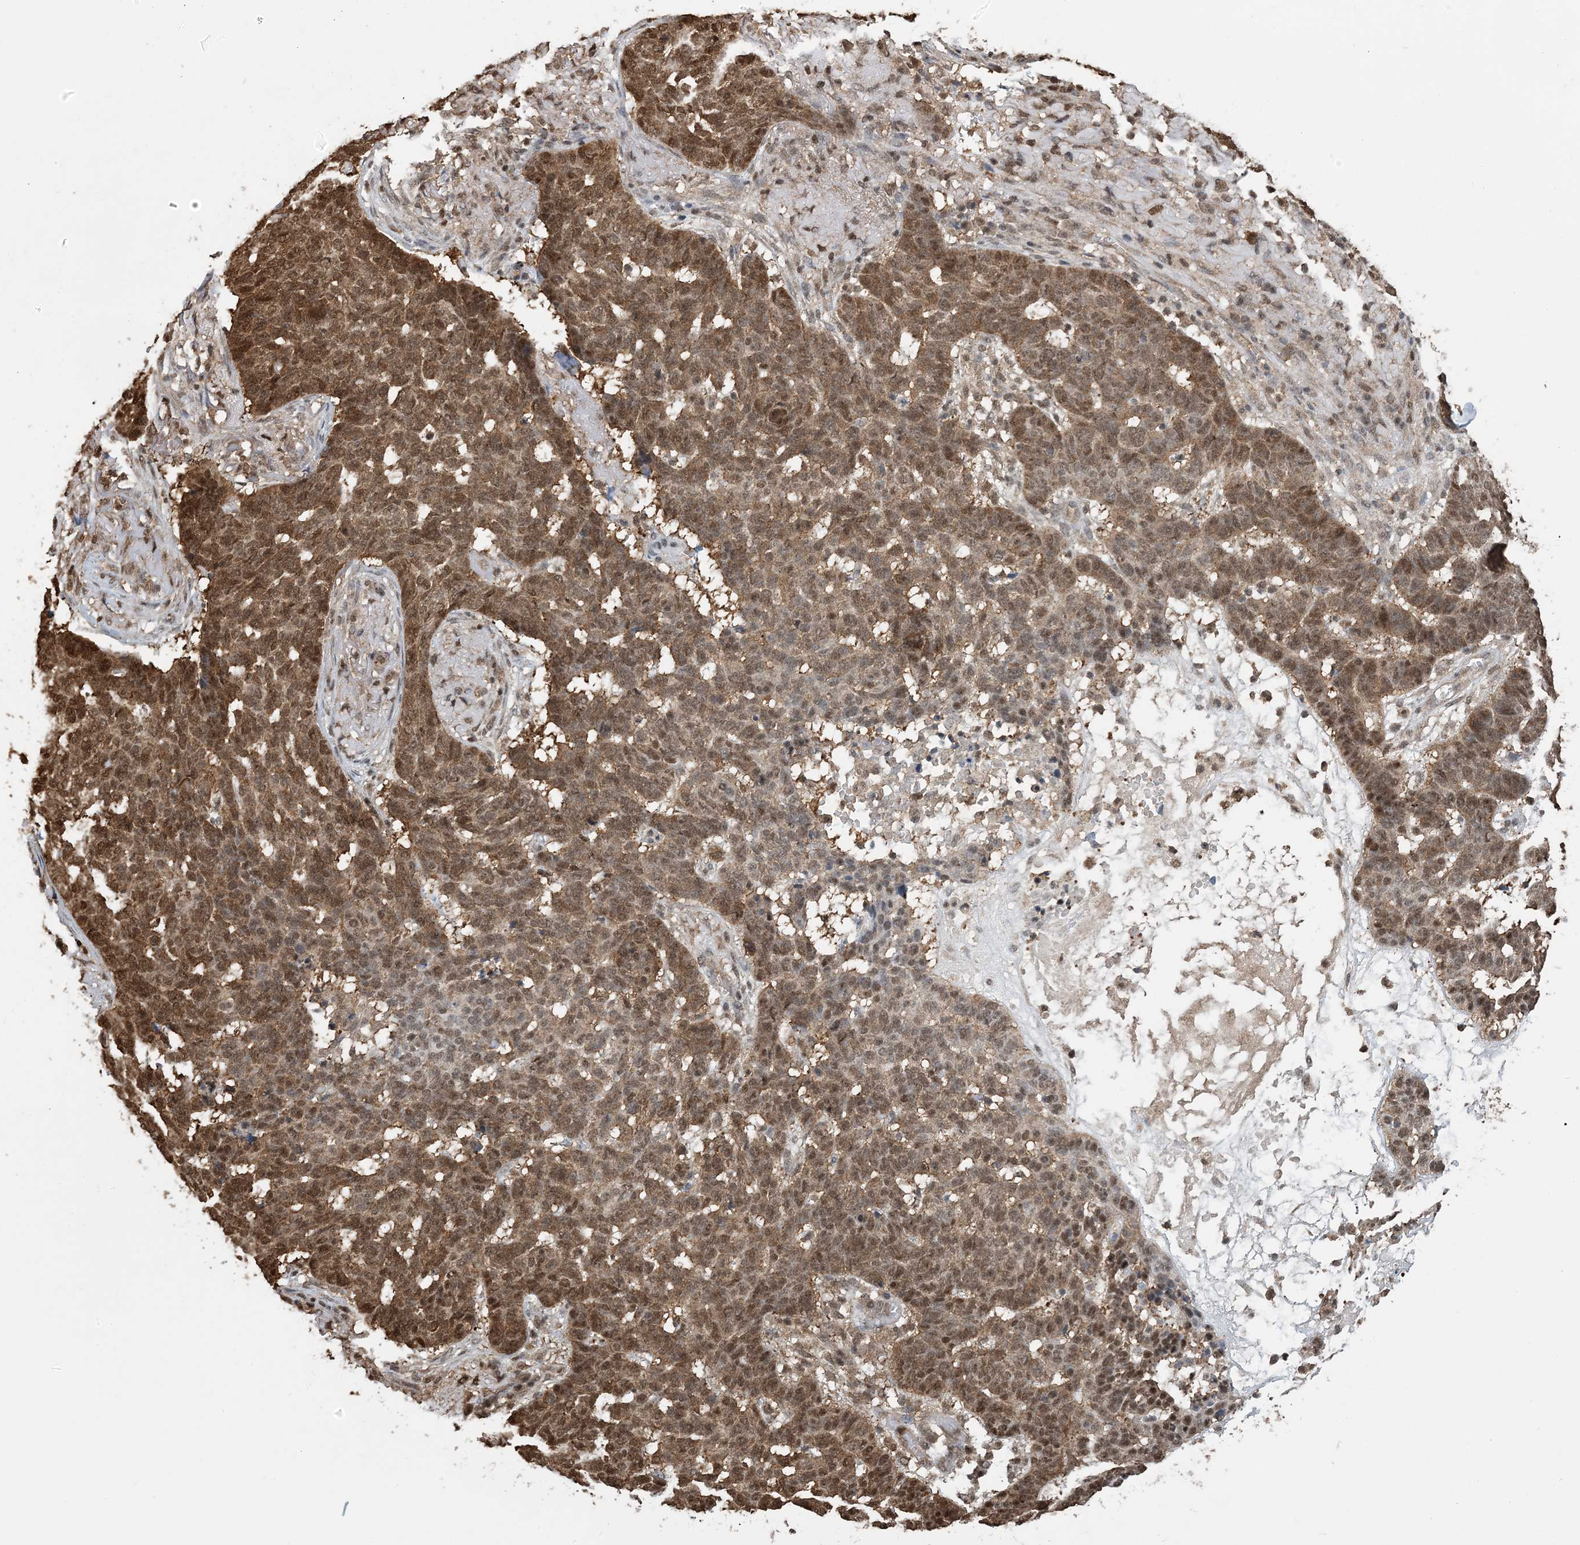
{"staining": {"intensity": "moderate", "quantity": ">75%", "location": "cytoplasmic/membranous,nuclear"}, "tissue": "skin cancer", "cell_type": "Tumor cells", "image_type": "cancer", "snomed": [{"axis": "morphology", "description": "Basal cell carcinoma"}, {"axis": "topography", "description": "Skin"}], "caption": "IHC of basal cell carcinoma (skin) displays medium levels of moderate cytoplasmic/membranous and nuclear expression in approximately >75% of tumor cells.", "gene": "HSPA1A", "patient": {"sex": "male", "age": 85}}